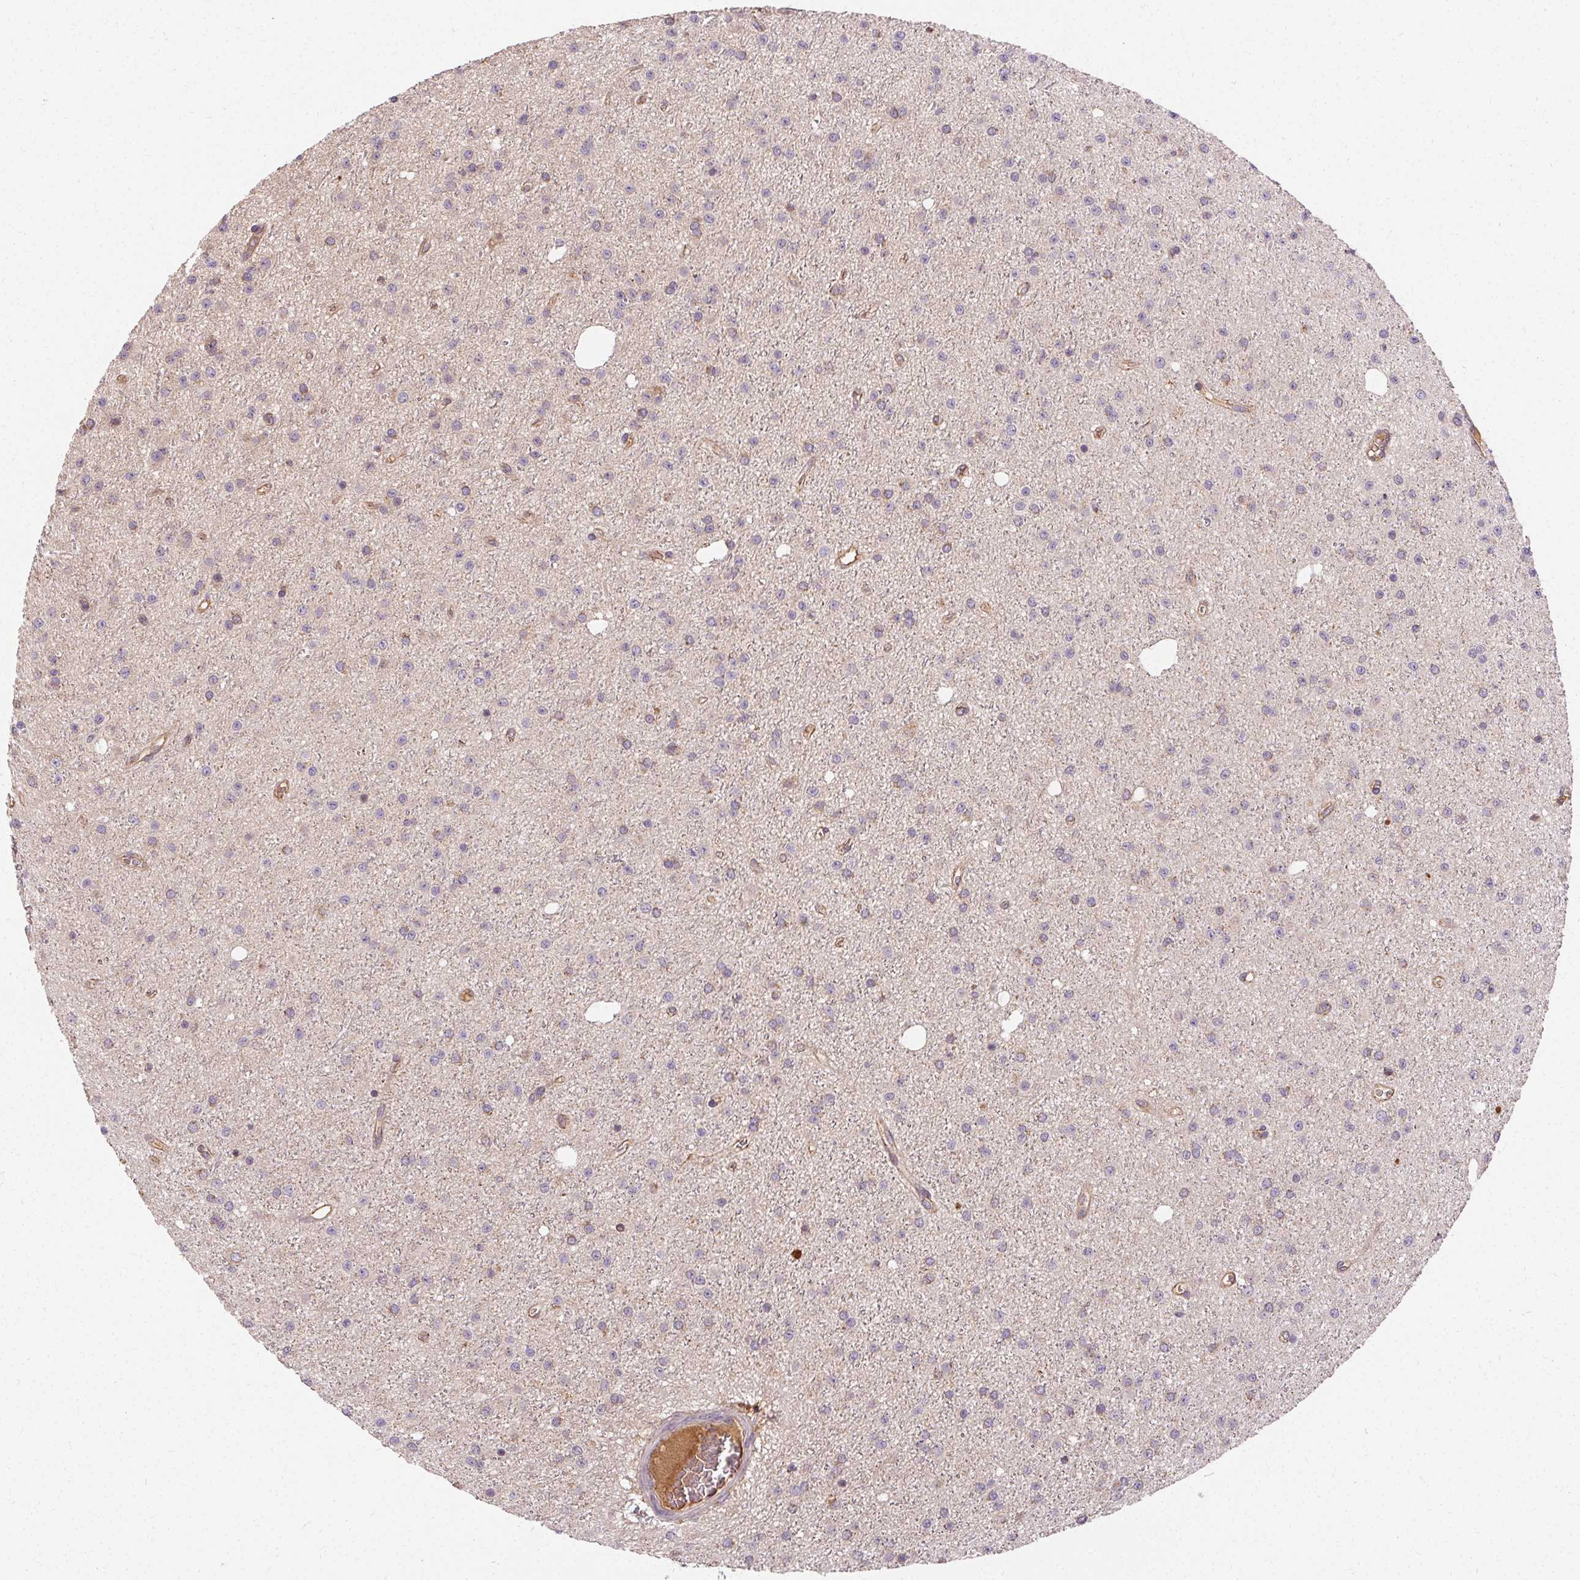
{"staining": {"intensity": "negative", "quantity": "none", "location": "none"}, "tissue": "glioma", "cell_type": "Tumor cells", "image_type": "cancer", "snomed": [{"axis": "morphology", "description": "Glioma, malignant, Low grade"}, {"axis": "topography", "description": "Brain"}], "caption": "High magnification brightfield microscopy of glioma stained with DAB (brown) and counterstained with hematoxylin (blue): tumor cells show no significant expression. The staining is performed using DAB (3,3'-diaminobenzidine) brown chromogen with nuclei counter-stained in using hematoxylin.", "gene": "APLP1", "patient": {"sex": "male", "age": 27}}